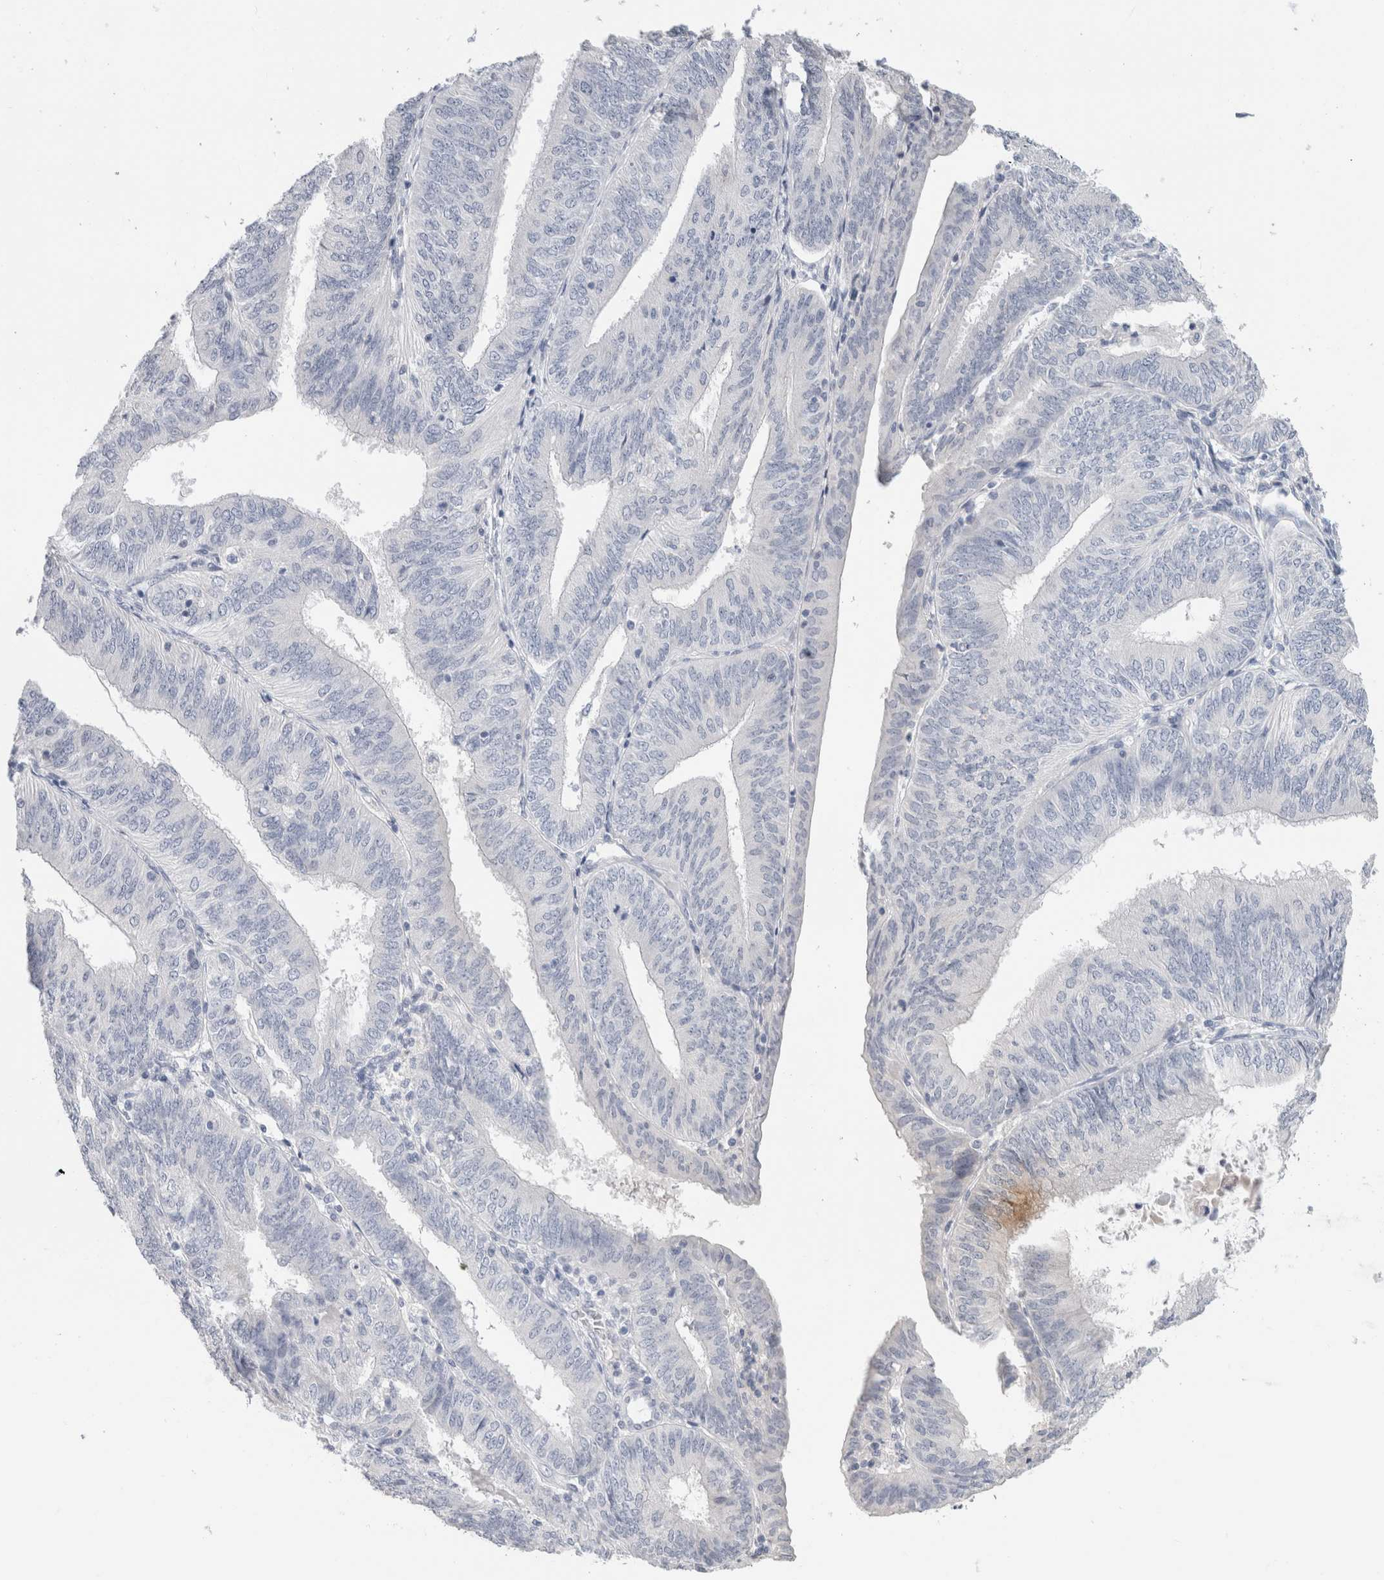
{"staining": {"intensity": "negative", "quantity": "none", "location": "none"}, "tissue": "endometrial cancer", "cell_type": "Tumor cells", "image_type": "cancer", "snomed": [{"axis": "morphology", "description": "Adenocarcinoma, NOS"}, {"axis": "topography", "description": "Endometrium"}], "caption": "Immunohistochemistry (IHC) photomicrograph of human endometrial cancer (adenocarcinoma) stained for a protein (brown), which reveals no expression in tumor cells.", "gene": "BCAN", "patient": {"sex": "female", "age": 58}}